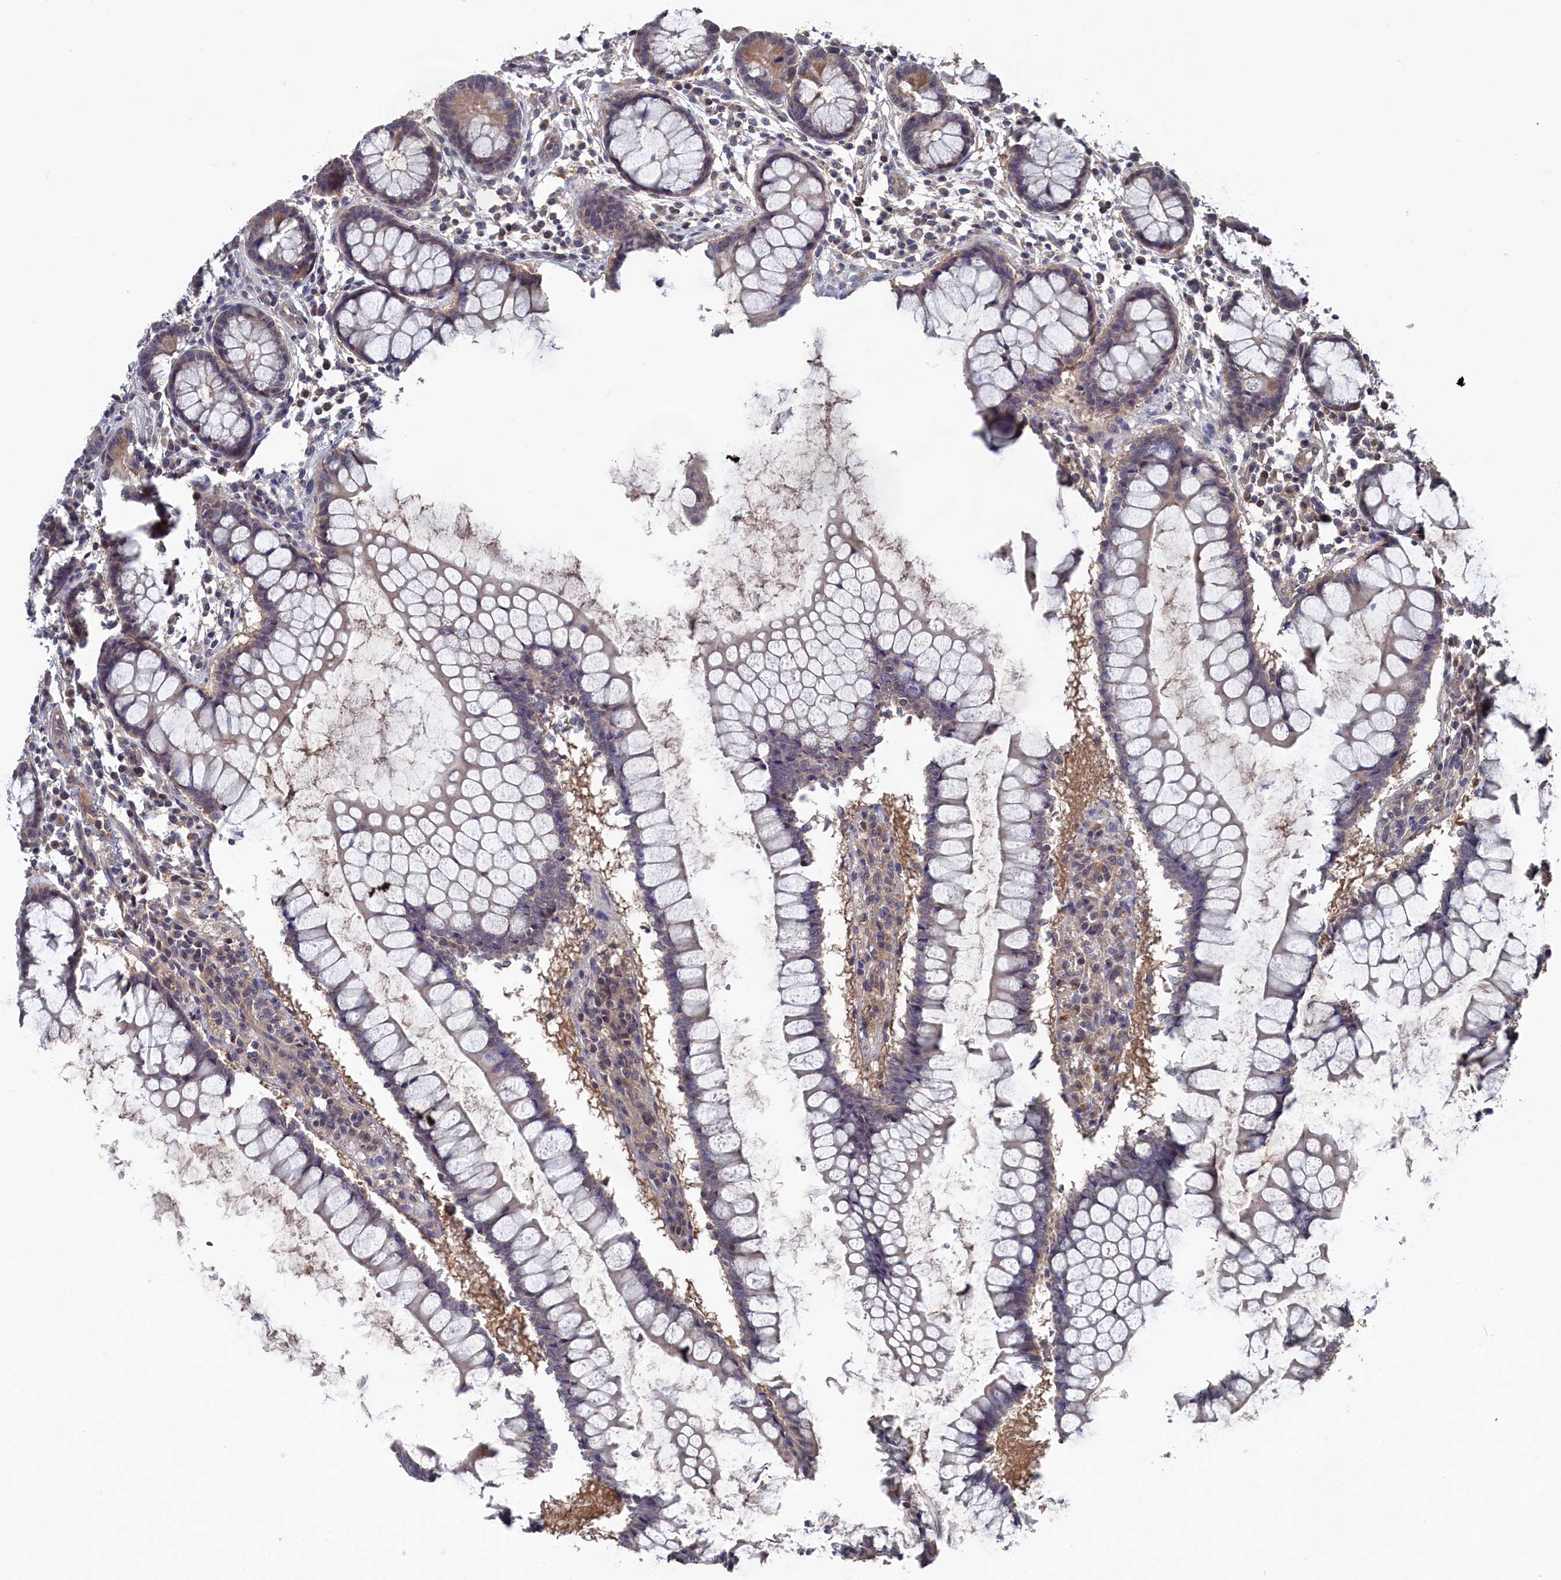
{"staining": {"intensity": "negative", "quantity": "none", "location": "none"}, "tissue": "colon", "cell_type": "Endothelial cells", "image_type": "normal", "snomed": [{"axis": "morphology", "description": "Normal tissue, NOS"}, {"axis": "morphology", "description": "Adenocarcinoma, NOS"}, {"axis": "topography", "description": "Colon"}], "caption": "DAB immunohistochemical staining of normal human colon reveals no significant expression in endothelial cells. The staining was performed using DAB to visualize the protein expression in brown, while the nuclei were stained in blue with hematoxylin (Magnification: 20x).", "gene": "NUTF2", "patient": {"sex": "female", "age": 55}}